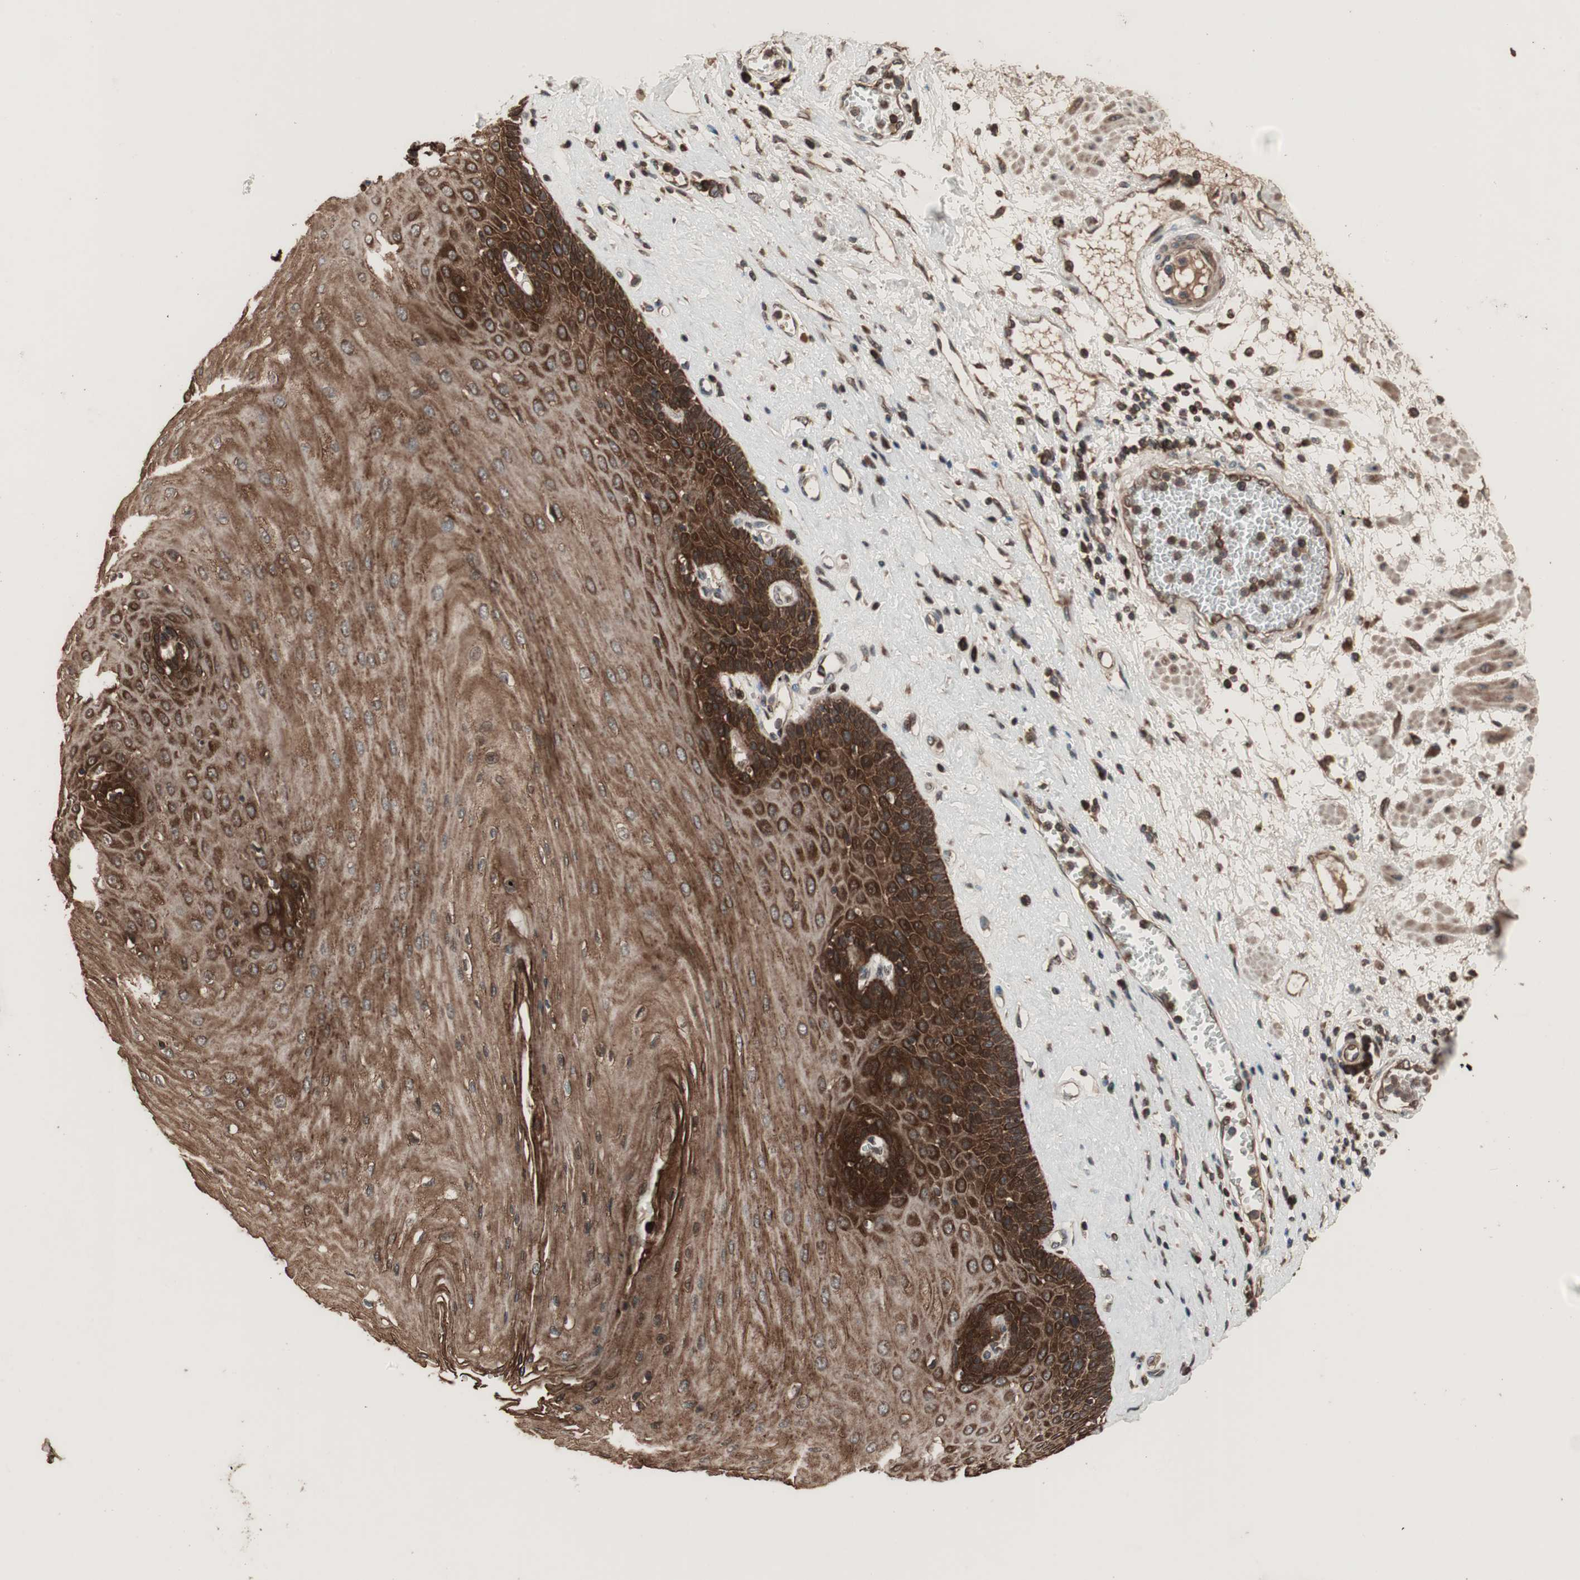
{"staining": {"intensity": "strong", "quantity": ">75%", "location": "cytoplasmic/membranous"}, "tissue": "esophagus", "cell_type": "Squamous epithelial cells", "image_type": "normal", "snomed": [{"axis": "morphology", "description": "Normal tissue, NOS"}, {"axis": "morphology", "description": "Squamous cell carcinoma, NOS"}, {"axis": "topography", "description": "Esophagus"}], "caption": "Approximately >75% of squamous epithelial cells in unremarkable esophagus exhibit strong cytoplasmic/membranous protein positivity as visualized by brown immunohistochemical staining.", "gene": "RAB1A", "patient": {"sex": "male", "age": 65}}